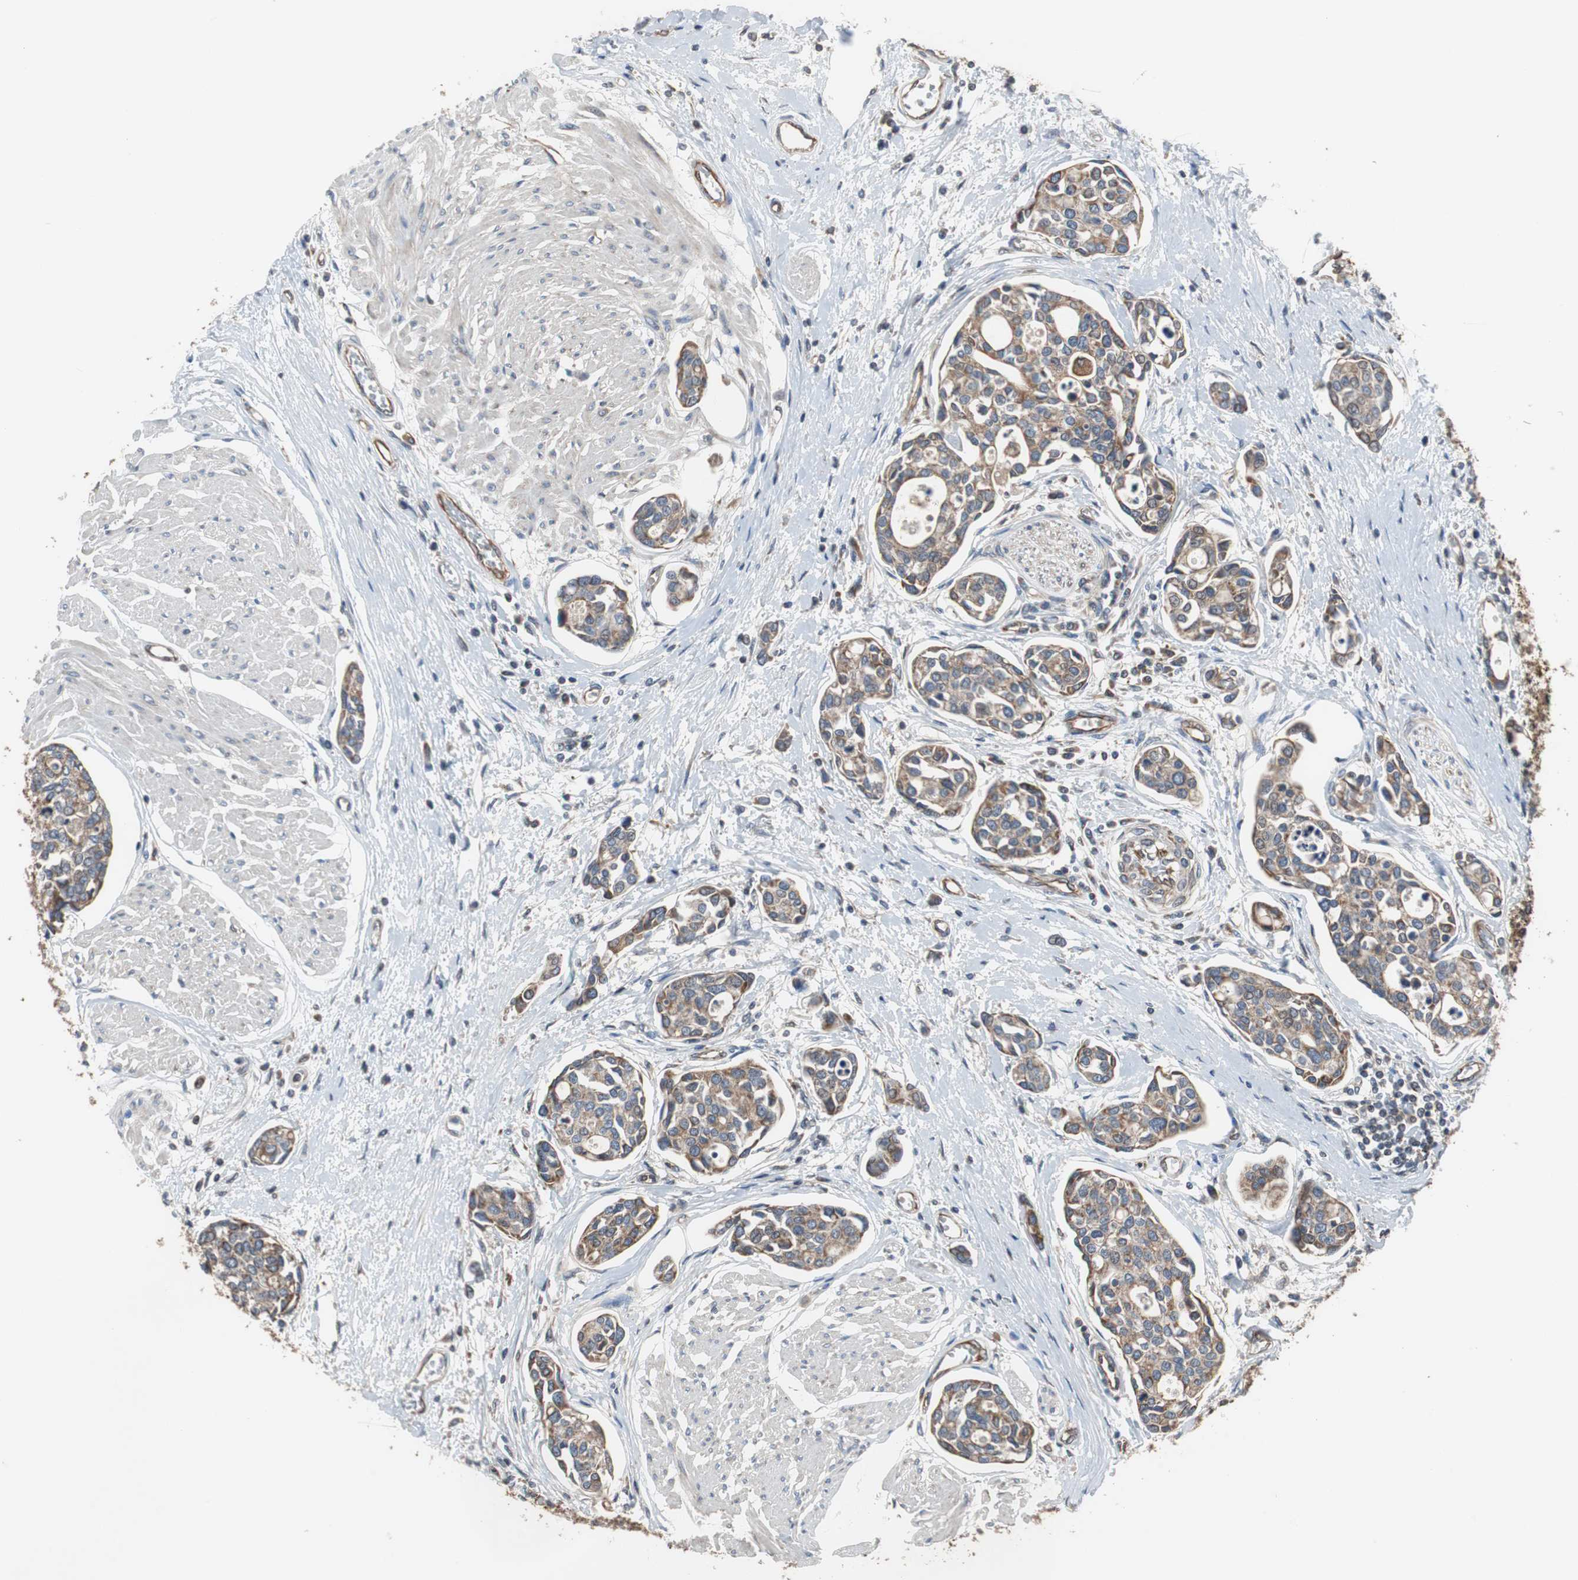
{"staining": {"intensity": "moderate", "quantity": ">75%", "location": "cytoplasmic/membranous"}, "tissue": "urothelial cancer", "cell_type": "Tumor cells", "image_type": "cancer", "snomed": [{"axis": "morphology", "description": "Urothelial carcinoma, High grade"}, {"axis": "topography", "description": "Urinary bladder"}], "caption": "Immunohistochemistry (DAB (3,3'-diaminobenzidine)) staining of urothelial carcinoma (high-grade) reveals moderate cytoplasmic/membranous protein positivity in about >75% of tumor cells. The staining is performed using DAB (3,3'-diaminobenzidine) brown chromogen to label protein expression. The nuclei are counter-stained blue using hematoxylin.", "gene": "ACTR3", "patient": {"sex": "male", "age": 78}}